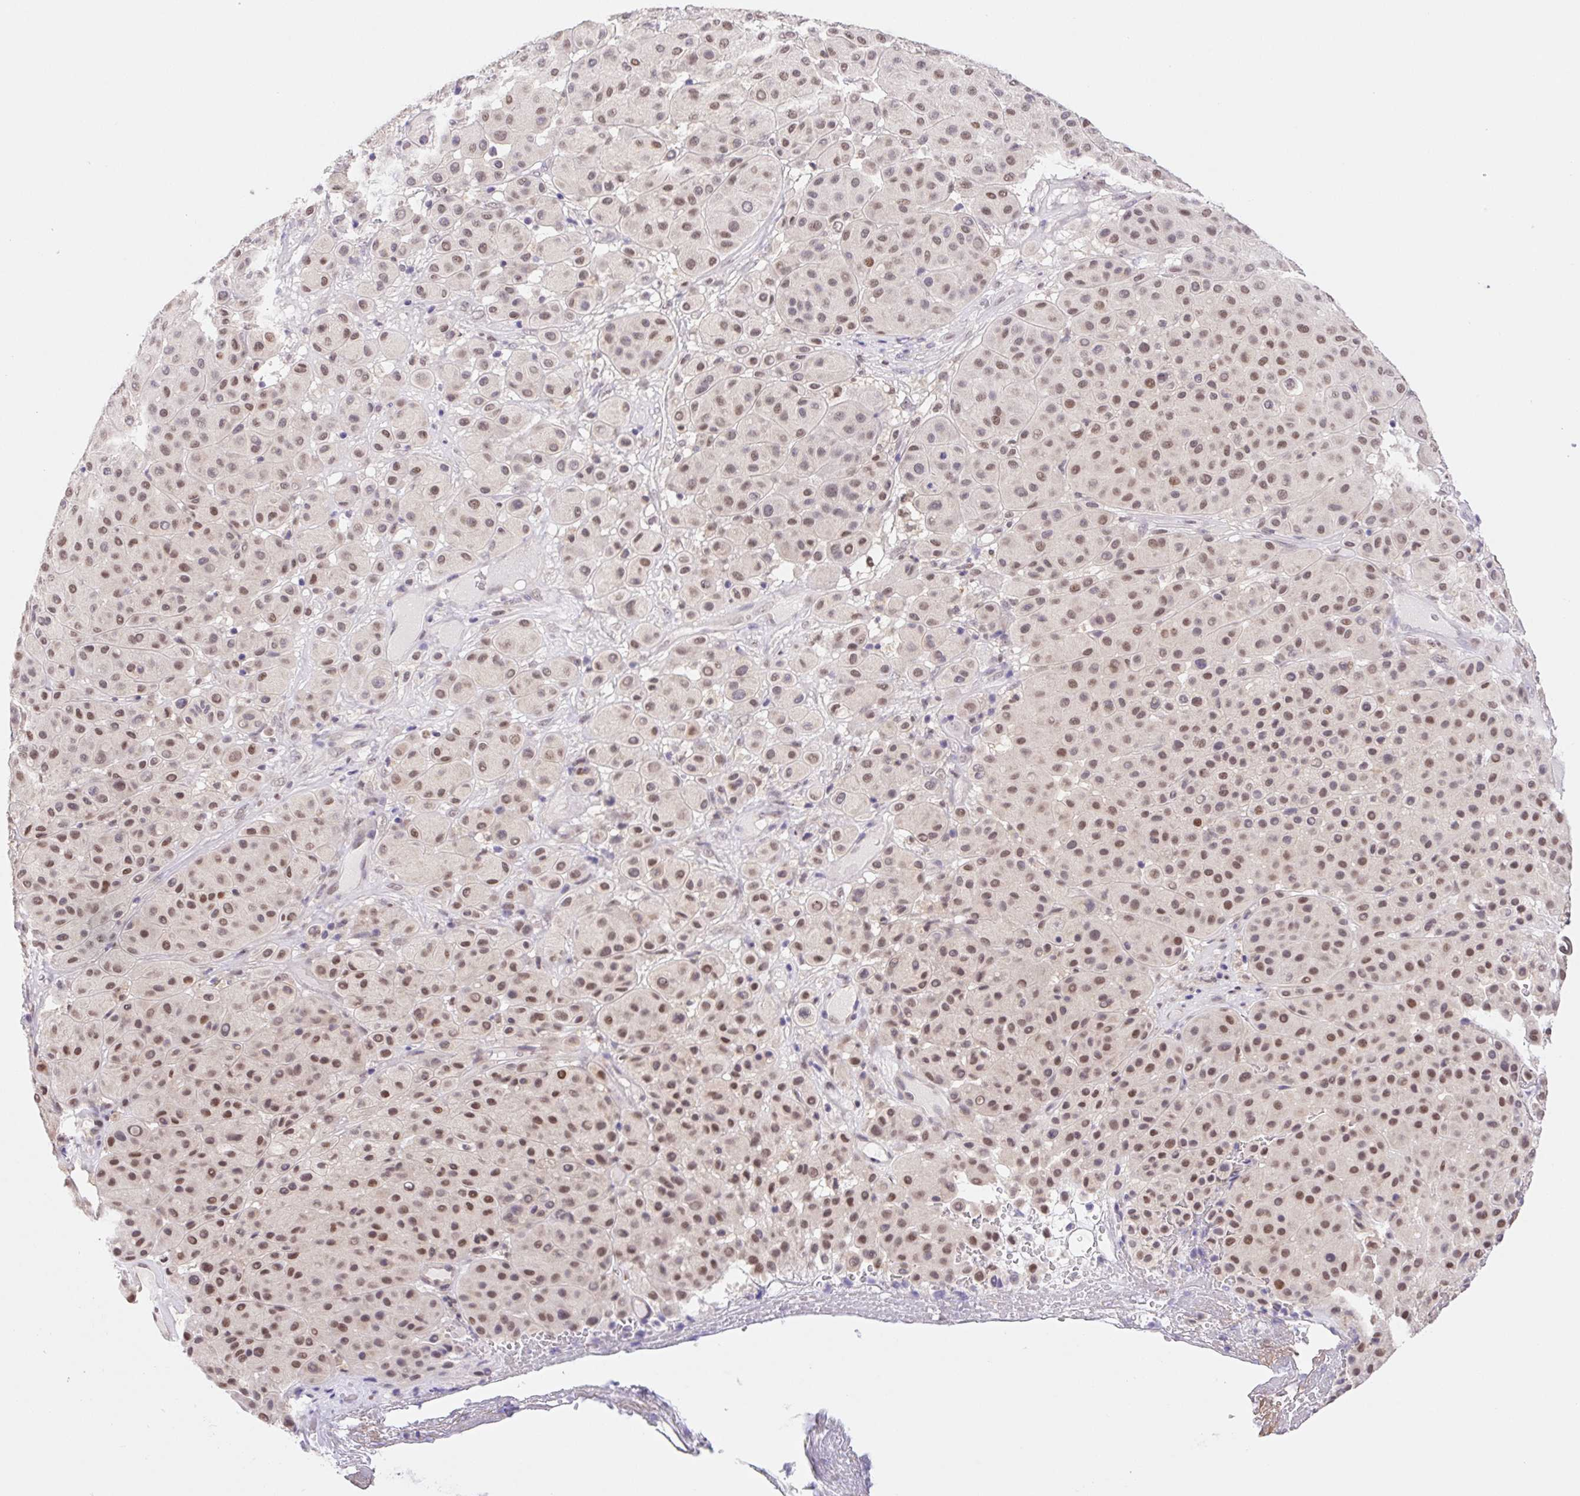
{"staining": {"intensity": "moderate", "quantity": ">75%", "location": "nuclear"}, "tissue": "melanoma", "cell_type": "Tumor cells", "image_type": "cancer", "snomed": [{"axis": "morphology", "description": "Malignant melanoma, Metastatic site"}, {"axis": "topography", "description": "Smooth muscle"}], "caption": "An IHC micrograph of tumor tissue is shown. Protein staining in brown labels moderate nuclear positivity in malignant melanoma (metastatic site) within tumor cells.", "gene": "L3MBTL4", "patient": {"sex": "male", "age": 41}}